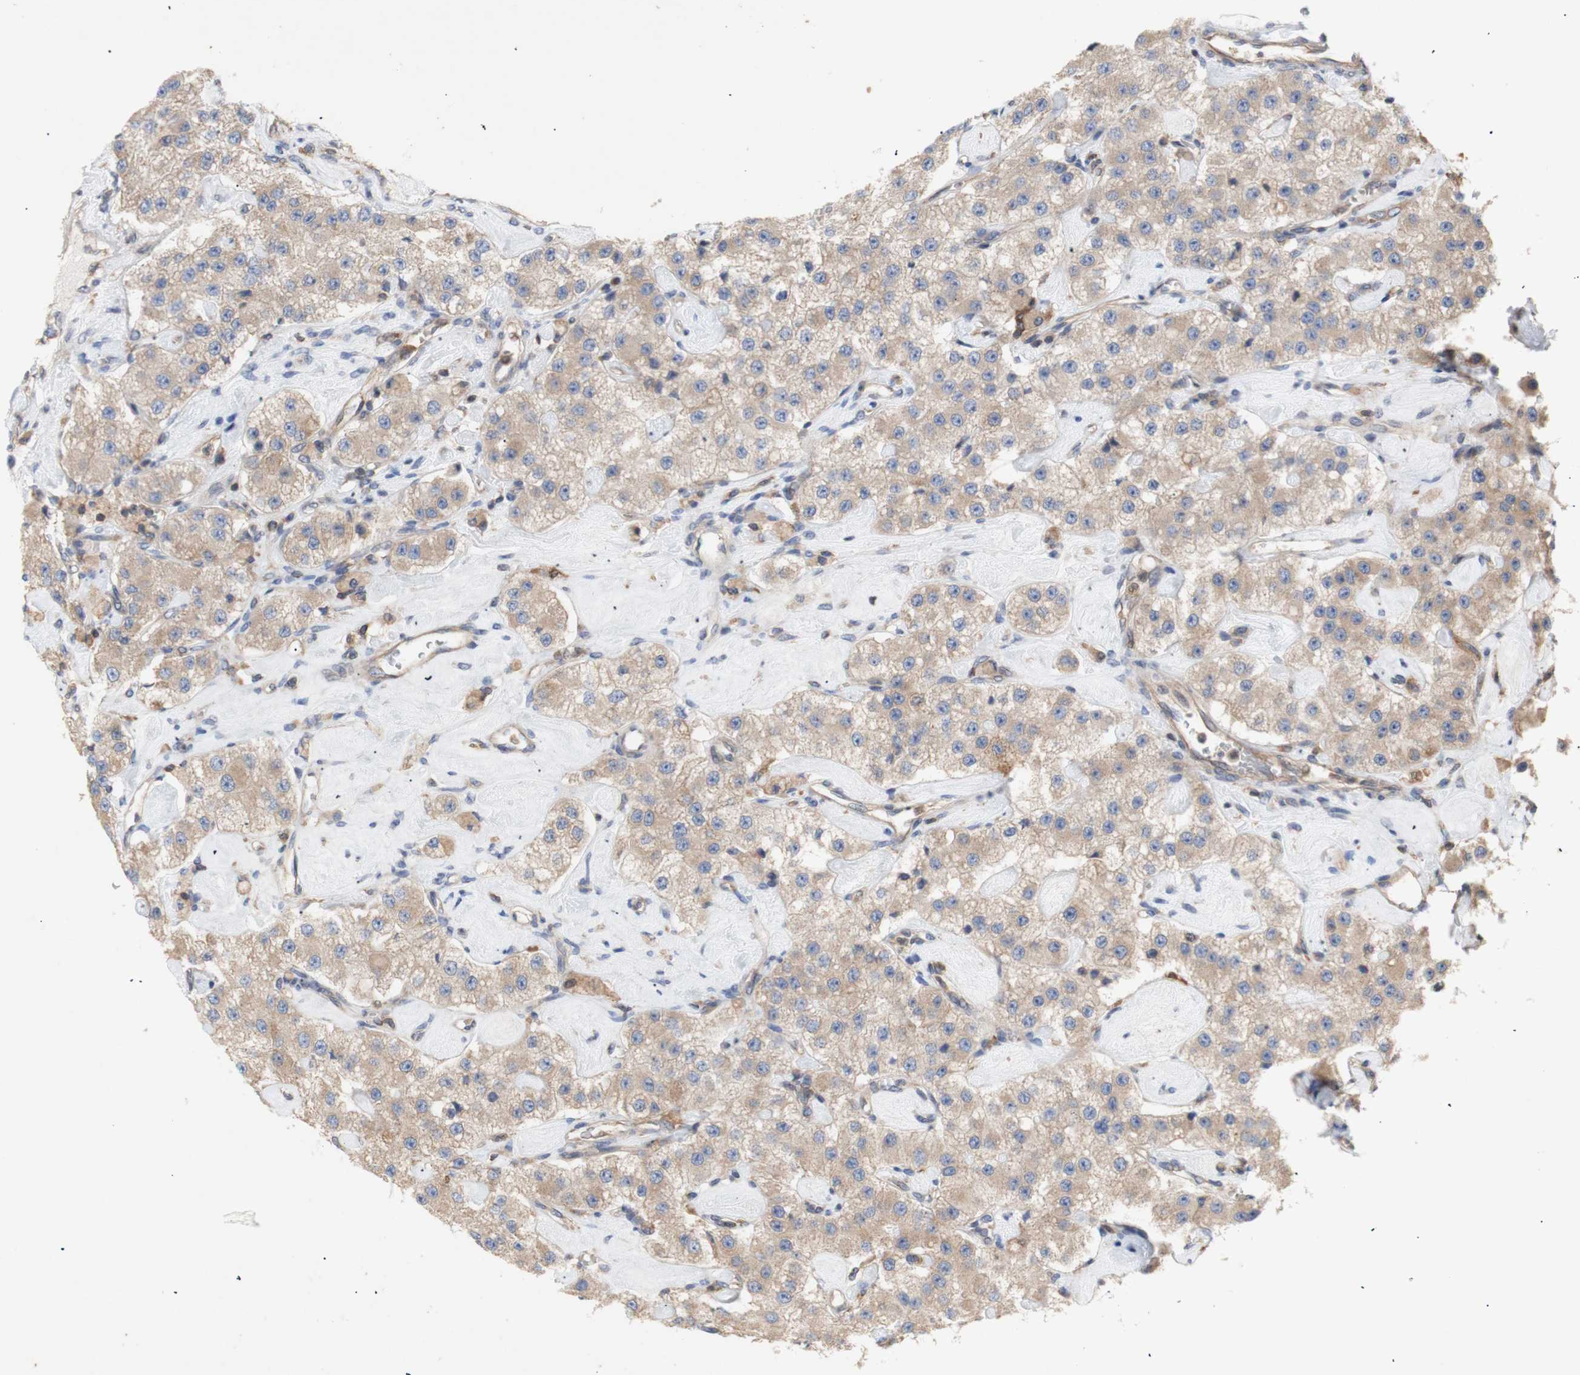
{"staining": {"intensity": "weak", "quantity": ">75%", "location": "cytoplasmic/membranous"}, "tissue": "carcinoid", "cell_type": "Tumor cells", "image_type": "cancer", "snomed": [{"axis": "morphology", "description": "Carcinoid, malignant, NOS"}, {"axis": "topography", "description": "Pancreas"}], "caption": "An immunohistochemistry (IHC) photomicrograph of neoplastic tissue is shown. Protein staining in brown labels weak cytoplasmic/membranous positivity in carcinoid (malignant) within tumor cells. The protein of interest is stained brown, and the nuclei are stained in blue (DAB IHC with brightfield microscopy, high magnification).", "gene": "IKBKG", "patient": {"sex": "male", "age": 41}}